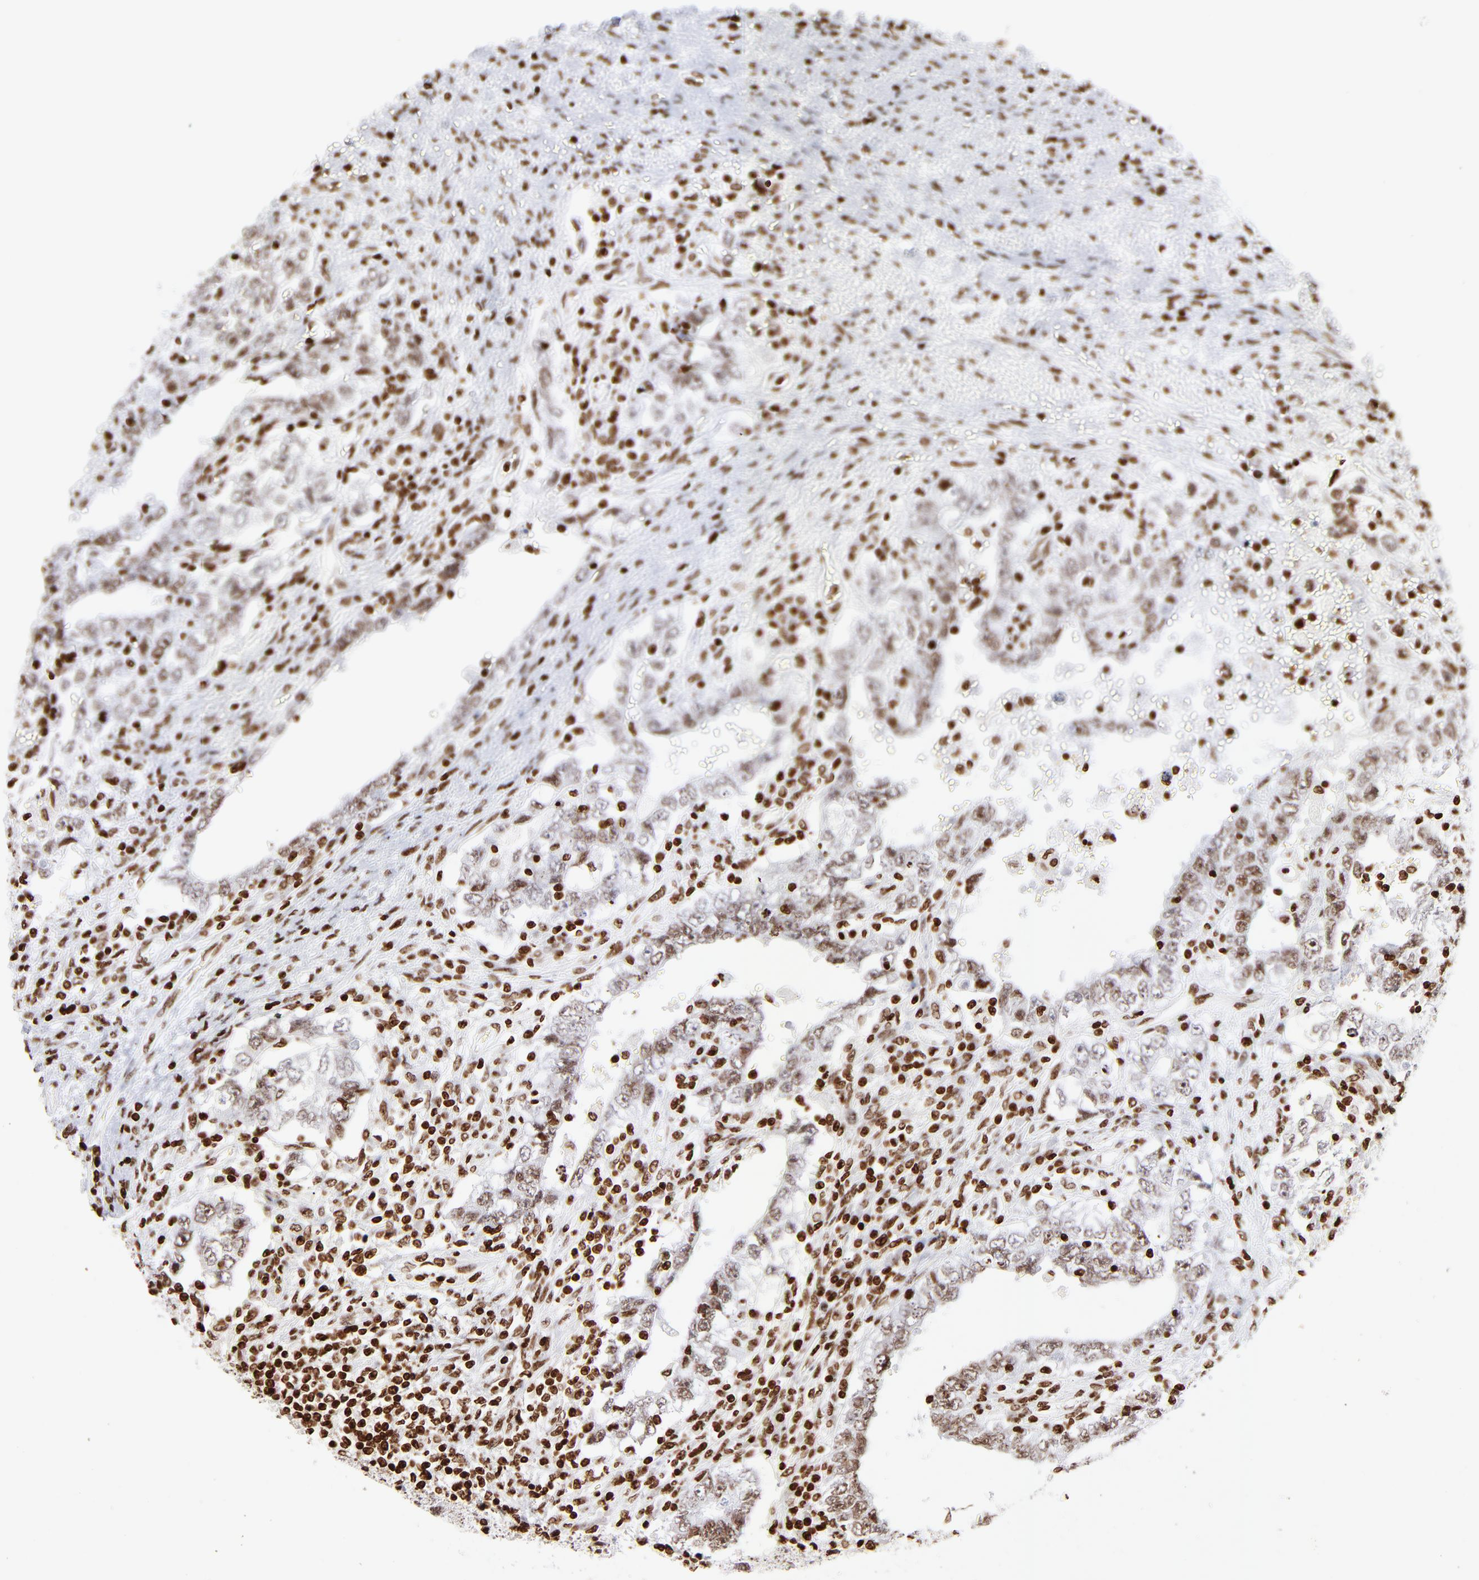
{"staining": {"intensity": "moderate", "quantity": ">75%", "location": "nuclear"}, "tissue": "testis cancer", "cell_type": "Tumor cells", "image_type": "cancer", "snomed": [{"axis": "morphology", "description": "Carcinoma, Embryonal, NOS"}, {"axis": "topography", "description": "Testis"}], "caption": "IHC of human embryonal carcinoma (testis) reveals medium levels of moderate nuclear staining in approximately >75% of tumor cells. The protein is stained brown, and the nuclei are stained in blue (DAB (3,3'-diaminobenzidine) IHC with brightfield microscopy, high magnification).", "gene": "RTL4", "patient": {"sex": "male", "age": 26}}